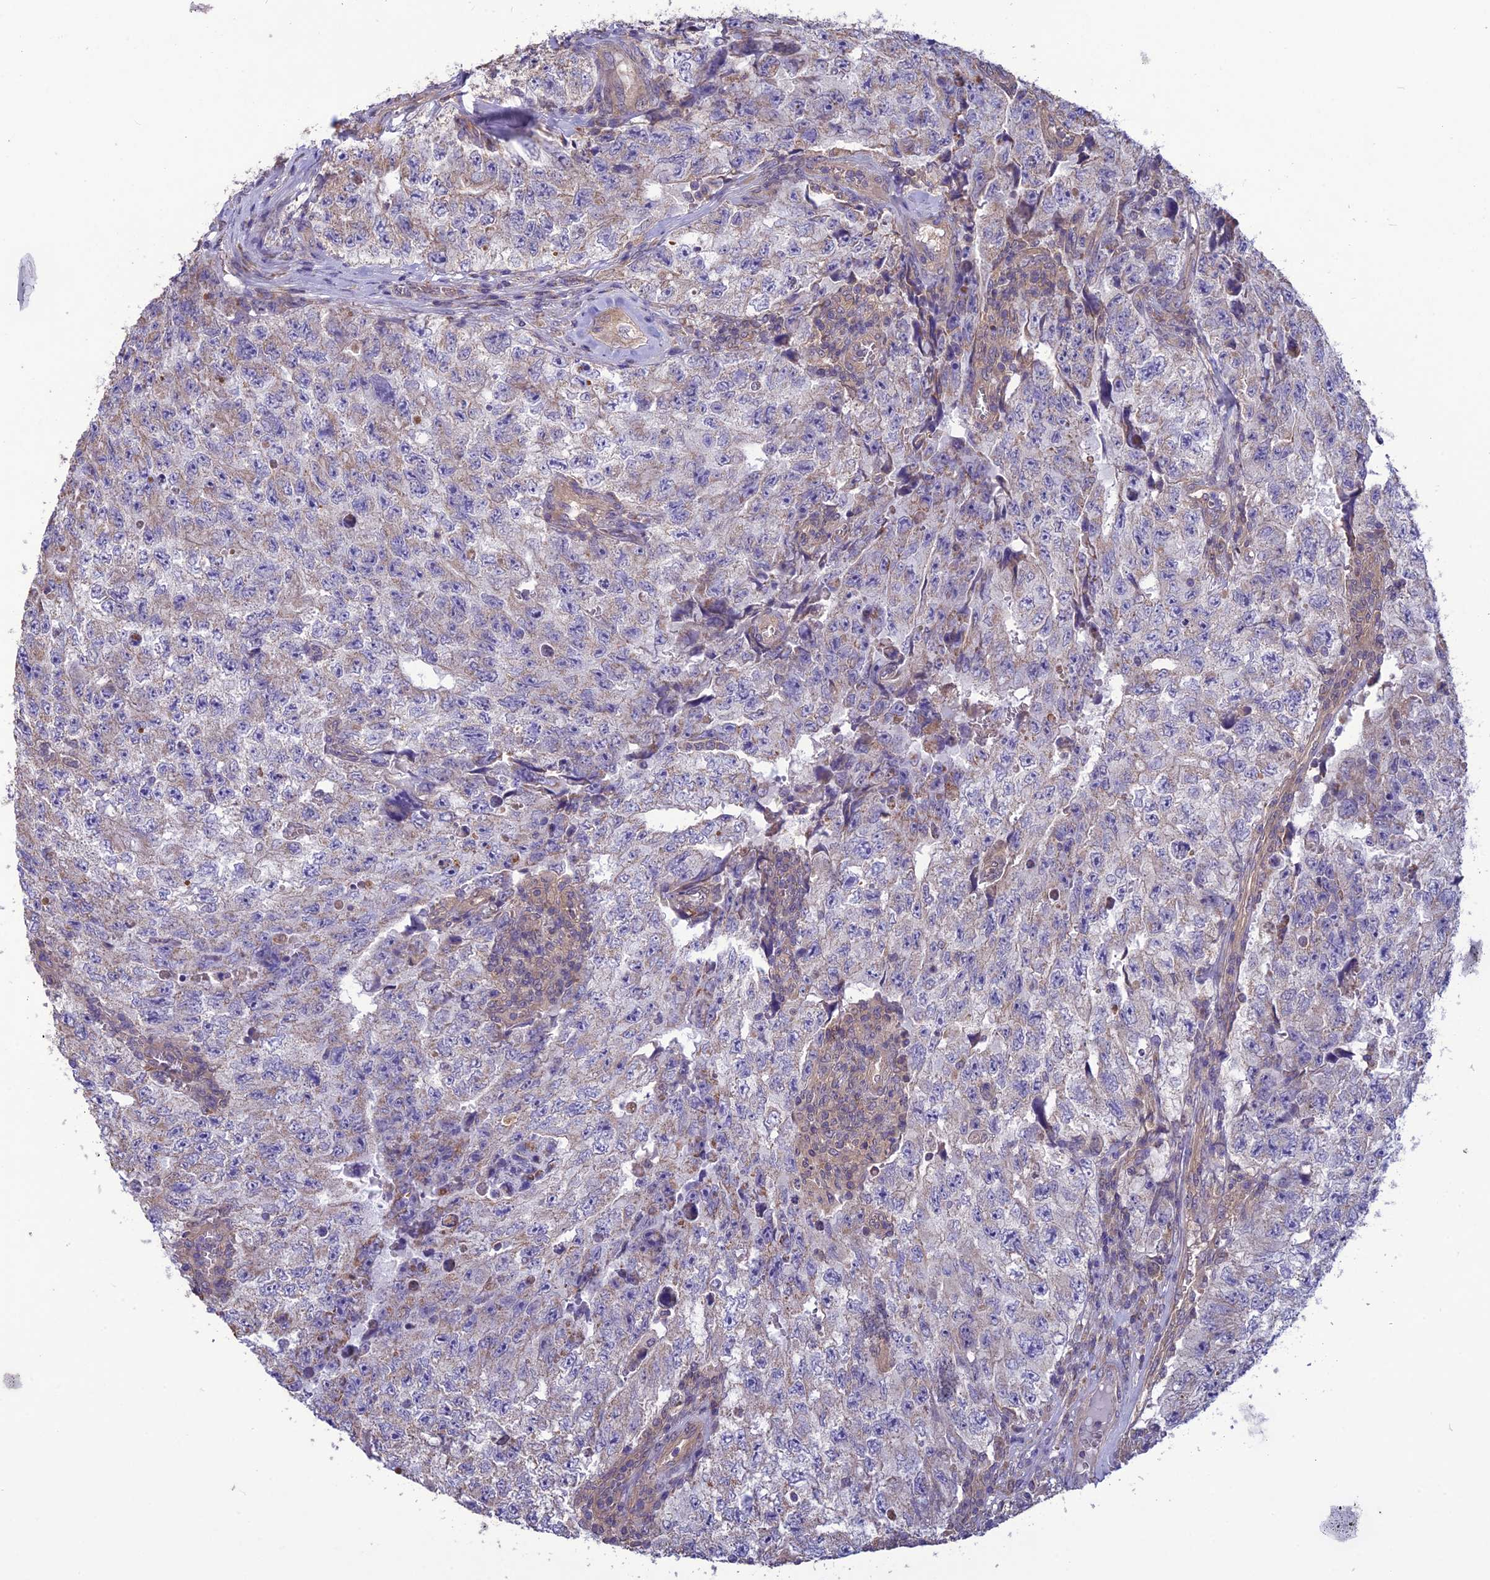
{"staining": {"intensity": "negative", "quantity": "none", "location": "none"}, "tissue": "testis cancer", "cell_type": "Tumor cells", "image_type": "cancer", "snomed": [{"axis": "morphology", "description": "Carcinoma, Embryonal, NOS"}, {"axis": "topography", "description": "Testis"}], "caption": "There is no significant positivity in tumor cells of embryonal carcinoma (testis).", "gene": "PSMF1", "patient": {"sex": "male", "age": 17}}